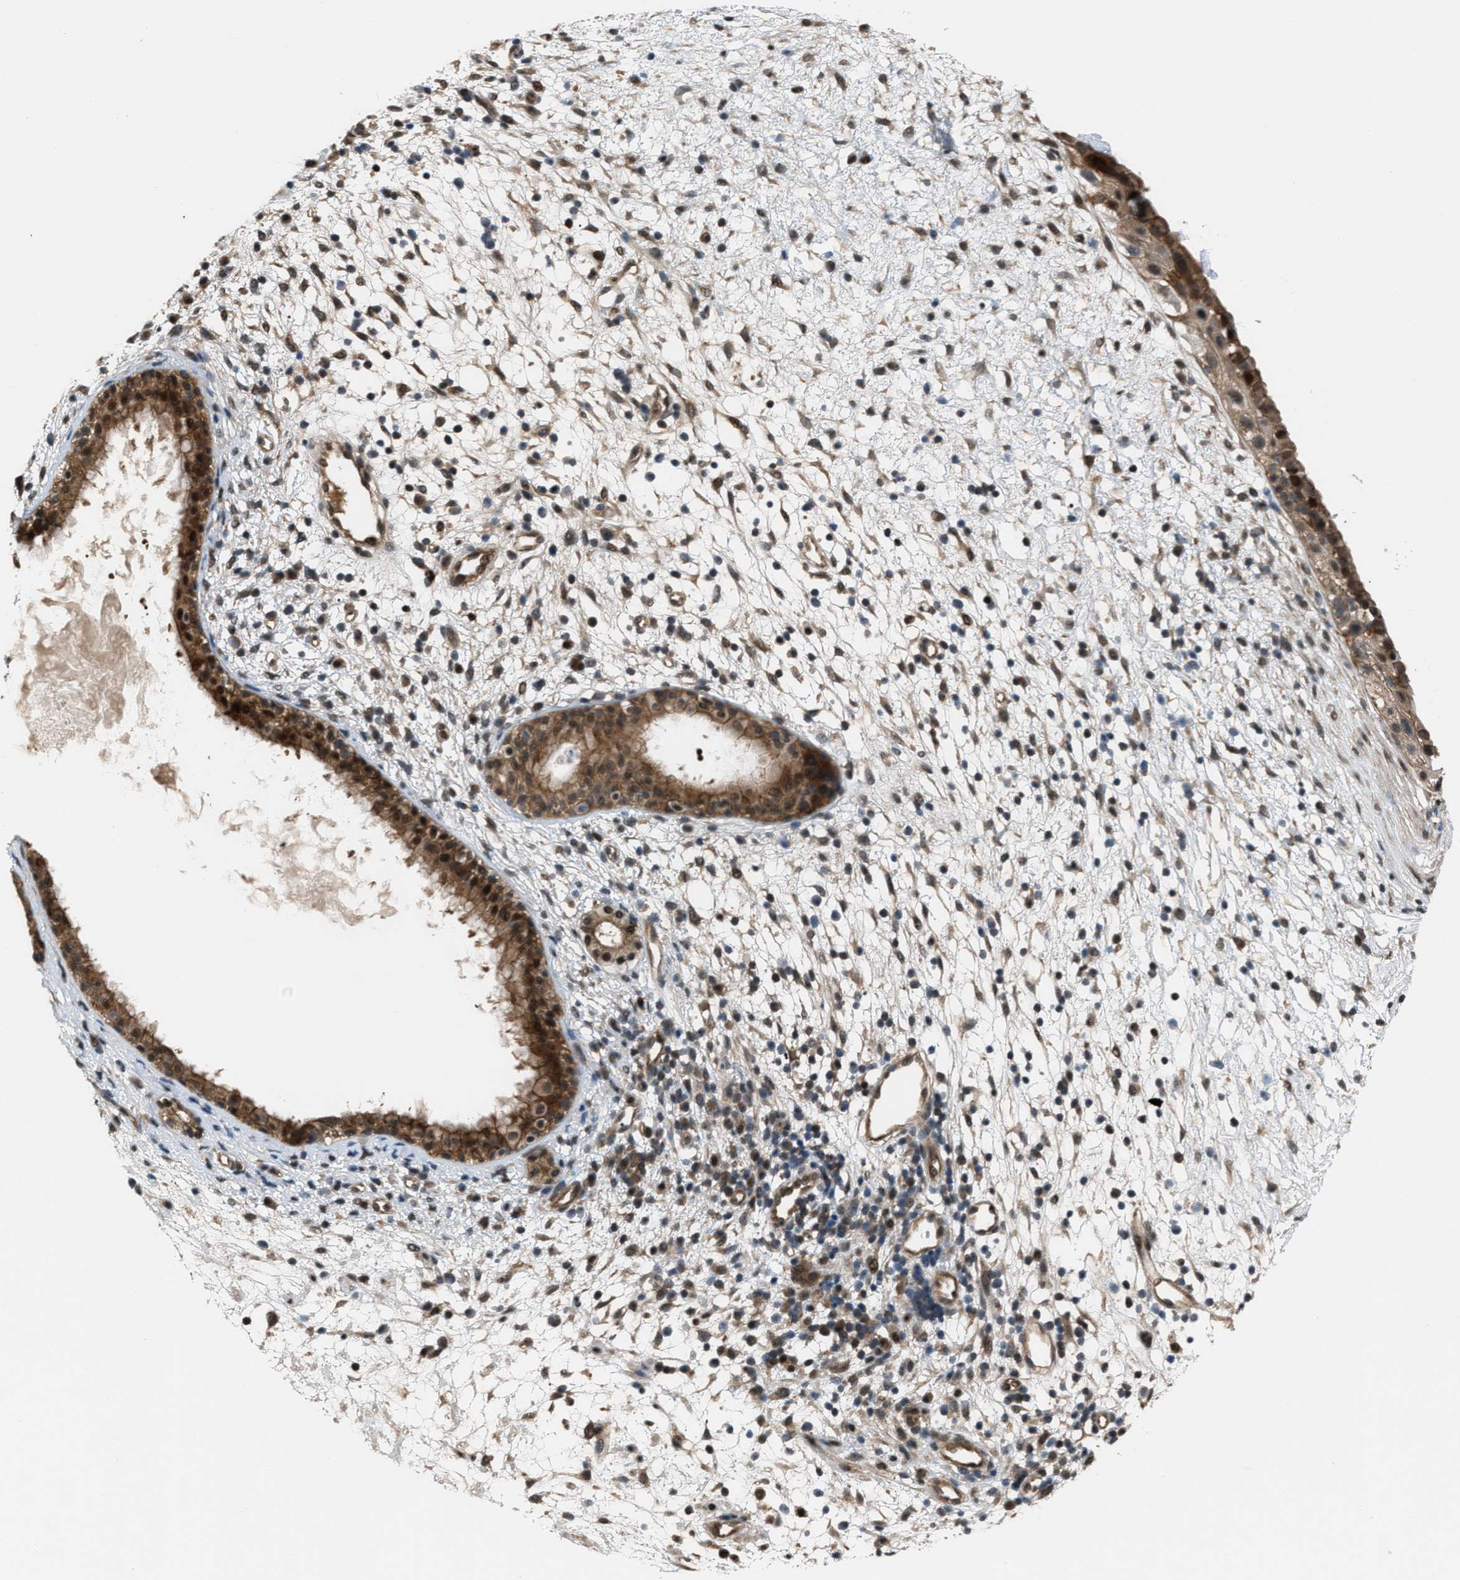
{"staining": {"intensity": "moderate", "quantity": ">75%", "location": "cytoplasmic/membranous,nuclear"}, "tissue": "nasopharynx", "cell_type": "Respiratory epithelial cells", "image_type": "normal", "snomed": [{"axis": "morphology", "description": "Normal tissue, NOS"}, {"axis": "topography", "description": "Nasopharynx"}], "caption": "Immunohistochemistry (IHC) image of benign nasopharynx stained for a protein (brown), which demonstrates medium levels of moderate cytoplasmic/membranous,nuclear staining in about >75% of respiratory epithelial cells.", "gene": "RFFL", "patient": {"sex": "male", "age": 22}}